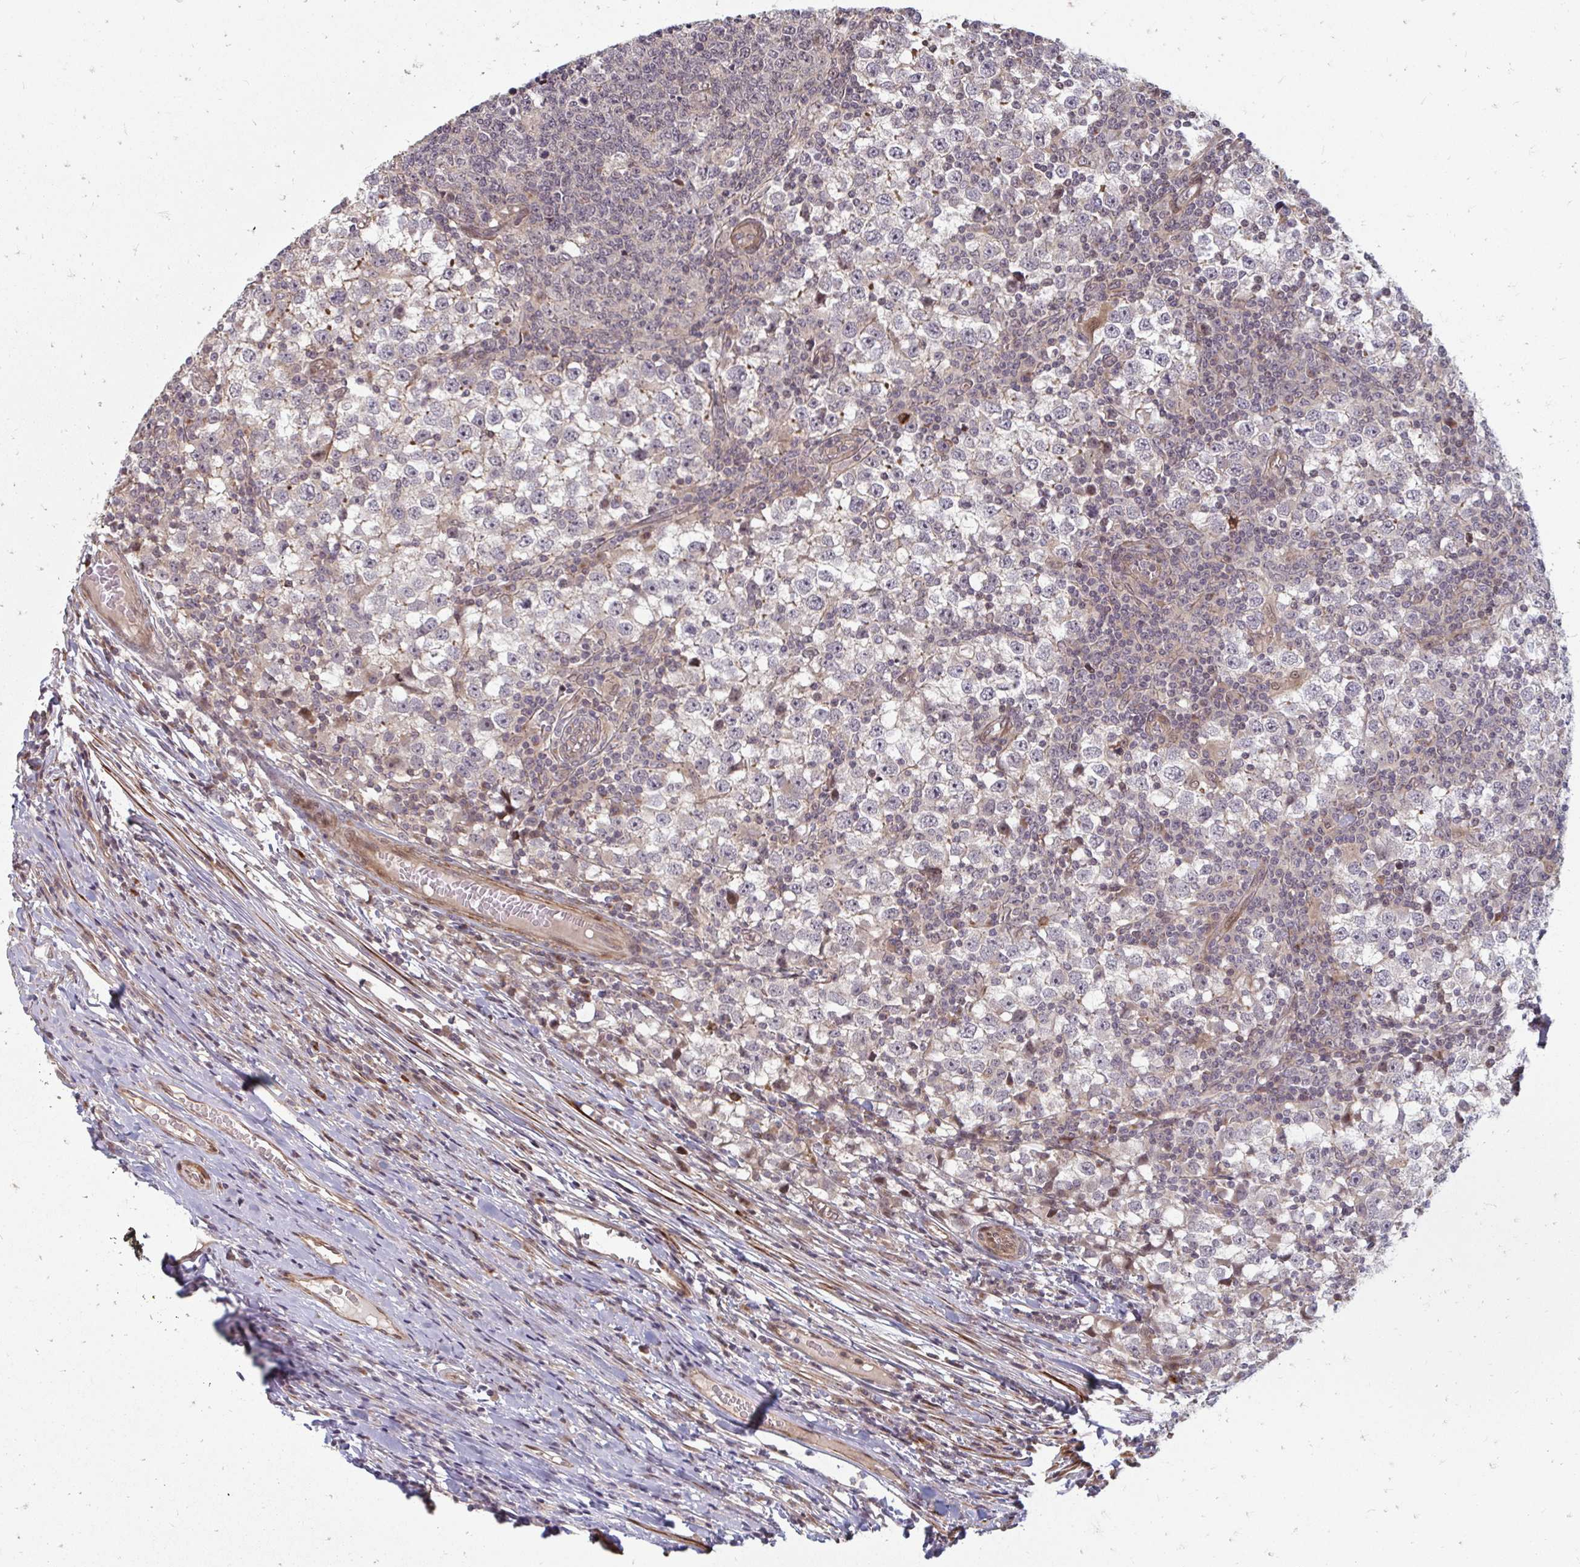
{"staining": {"intensity": "negative", "quantity": "none", "location": "none"}, "tissue": "testis cancer", "cell_type": "Tumor cells", "image_type": "cancer", "snomed": [{"axis": "morphology", "description": "Seminoma, NOS"}, {"axis": "topography", "description": "Testis"}], "caption": "The micrograph reveals no staining of tumor cells in testis cancer (seminoma).", "gene": "ZNF285", "patient": {"sex": "male", "age": 65}}